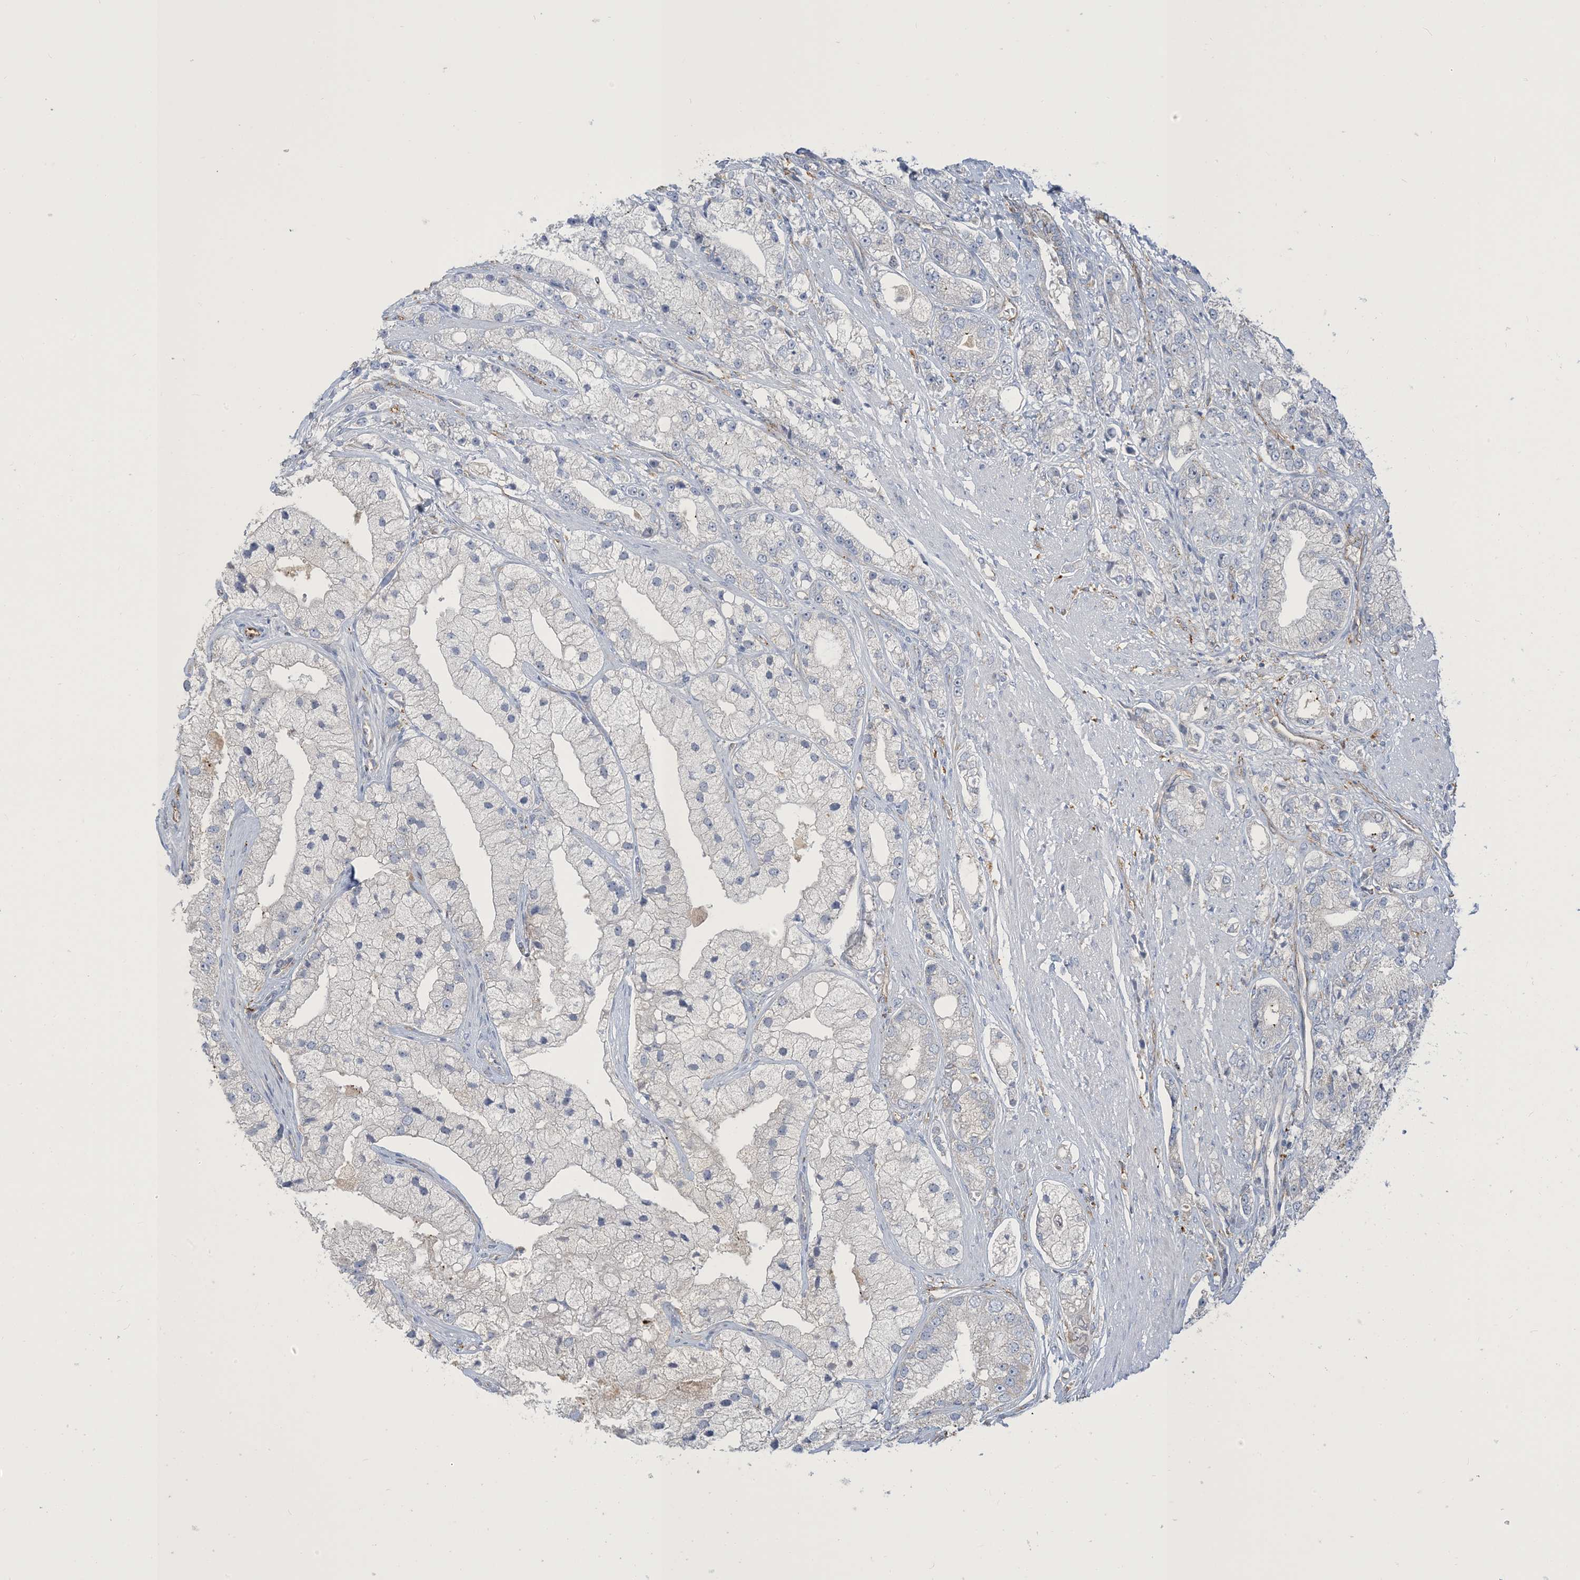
{"staining": {"intensity": "negative", "quantity": "none", "location": "none"}, "tissue": "prostate cancer", "cell_type": "Tumor cells", "image_type": "cancer", "snomed": [{"axis": "morphology", "description": "Adenocarcinoma, High grade"}, {"axis": "topography", "description": "Prostate"}], "caption": "IHC micrograph of neoplastic tissue: human adenocarcinoma (high-grade) (prostate) stained with DAB (3,3'-diaminobenzidine) shows no significant protein staining in tumor cells.", "gene": "PEAR1", "patient": {"sex": "male", "age": 50}}